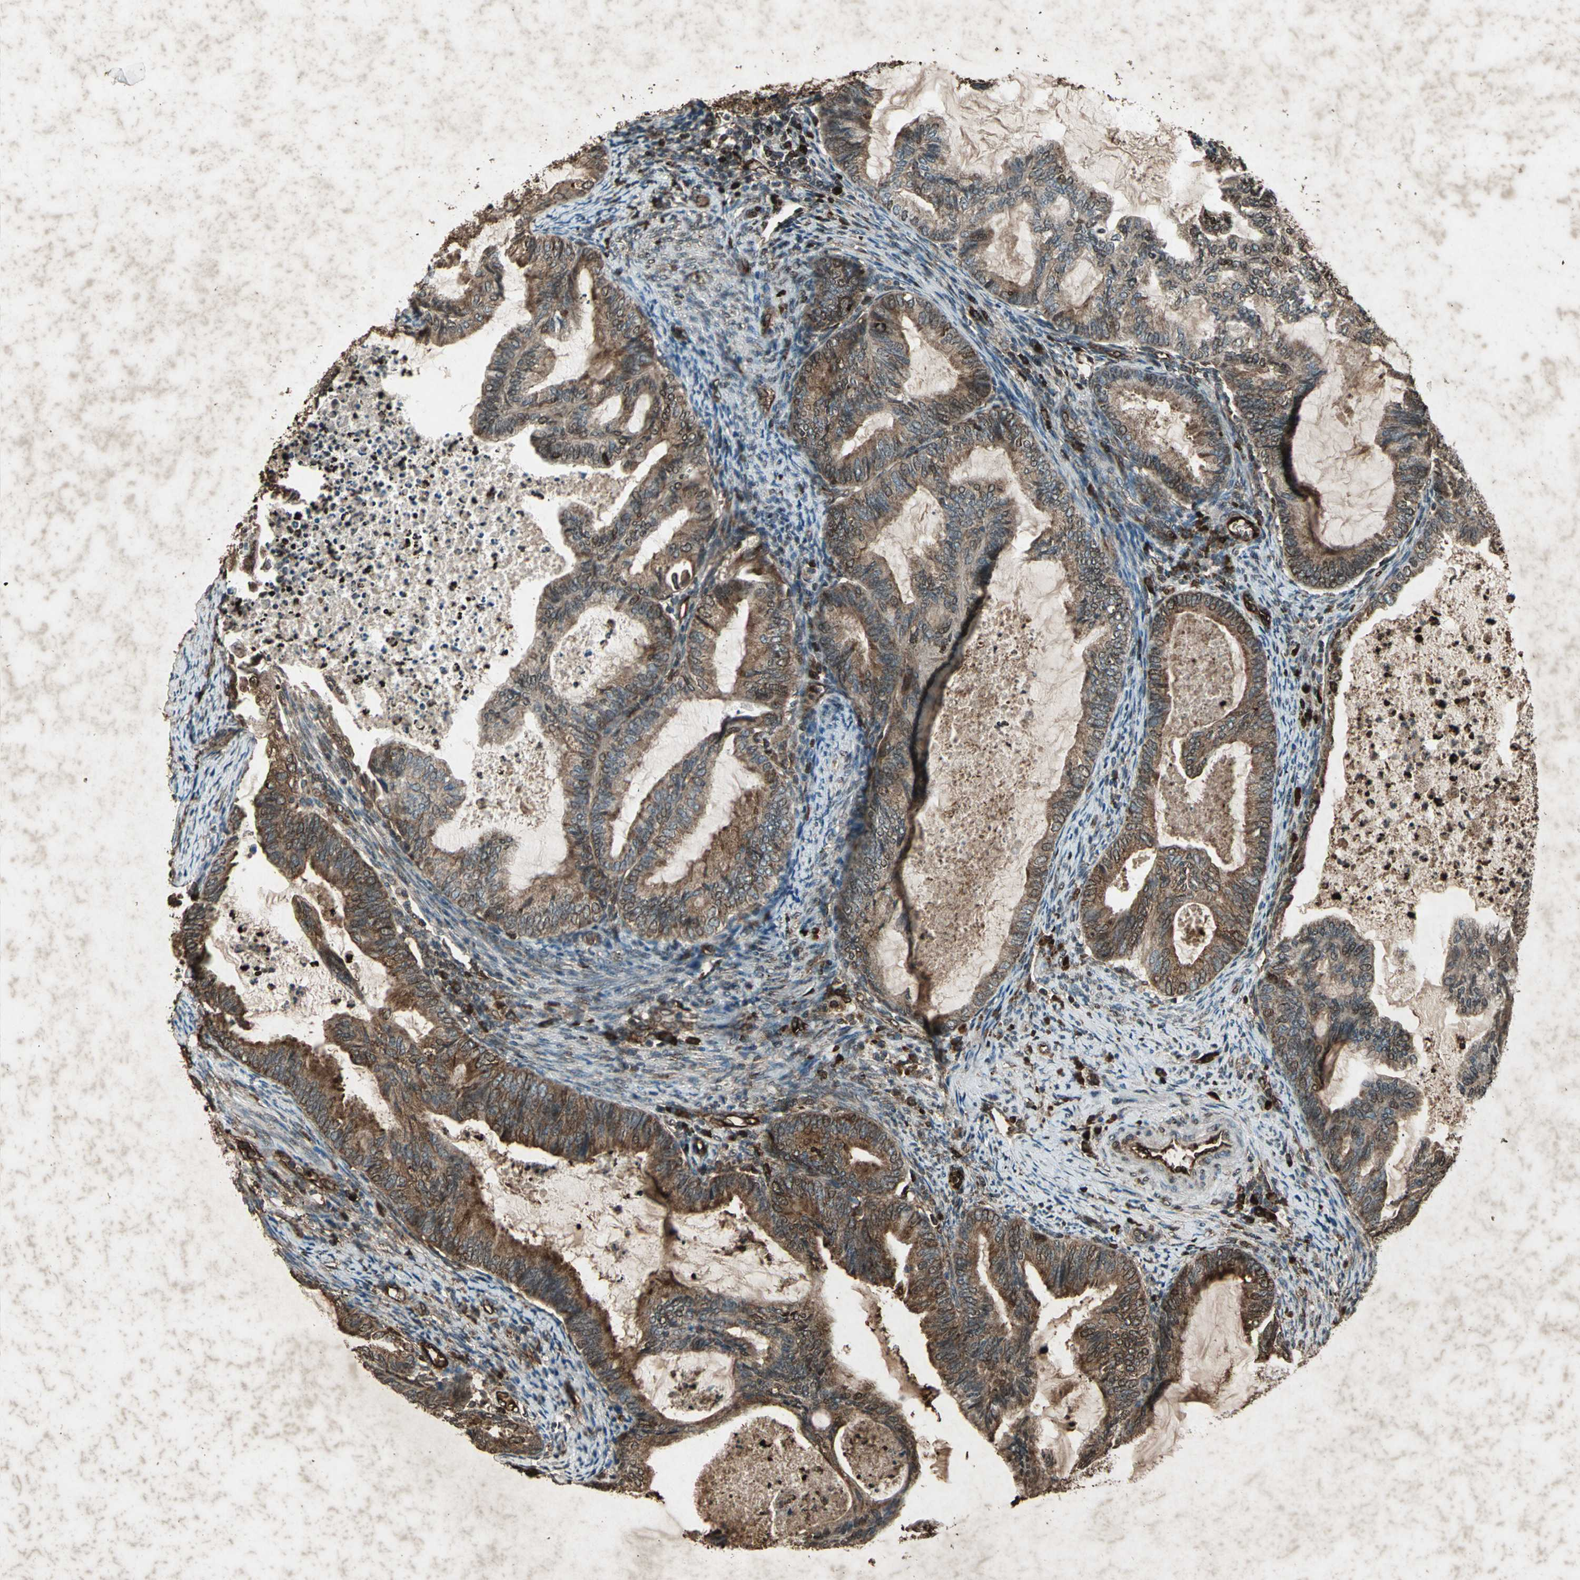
{"staining": {"intensity": "strong", "quantity": ">75%", "location": "cytoplasmic/membranous,nuclear"}, "tissue": "cervical cancer", "cell_type": "Tumor cells", "image_type": "cancer", "snomed": [{"axis": "morphology", "description": "Normal tissue, NOS"}, {"axis": "morphology", "description": "Adenocarcinoma, NOS"}, {"axis": "topography", "description": "Cervix"}, {"axis": "topography", "description": "Endometrium"}], "caption": "Brown immunohistochemical staining in human cervical cancer (adenocarcinoma) shows strong cytoplasmic/membranous and nuclear staining in approximately >75% of tumor cells.", "gene": "SEPTIN4", "patient": {"sex": "female", "age": 86}}